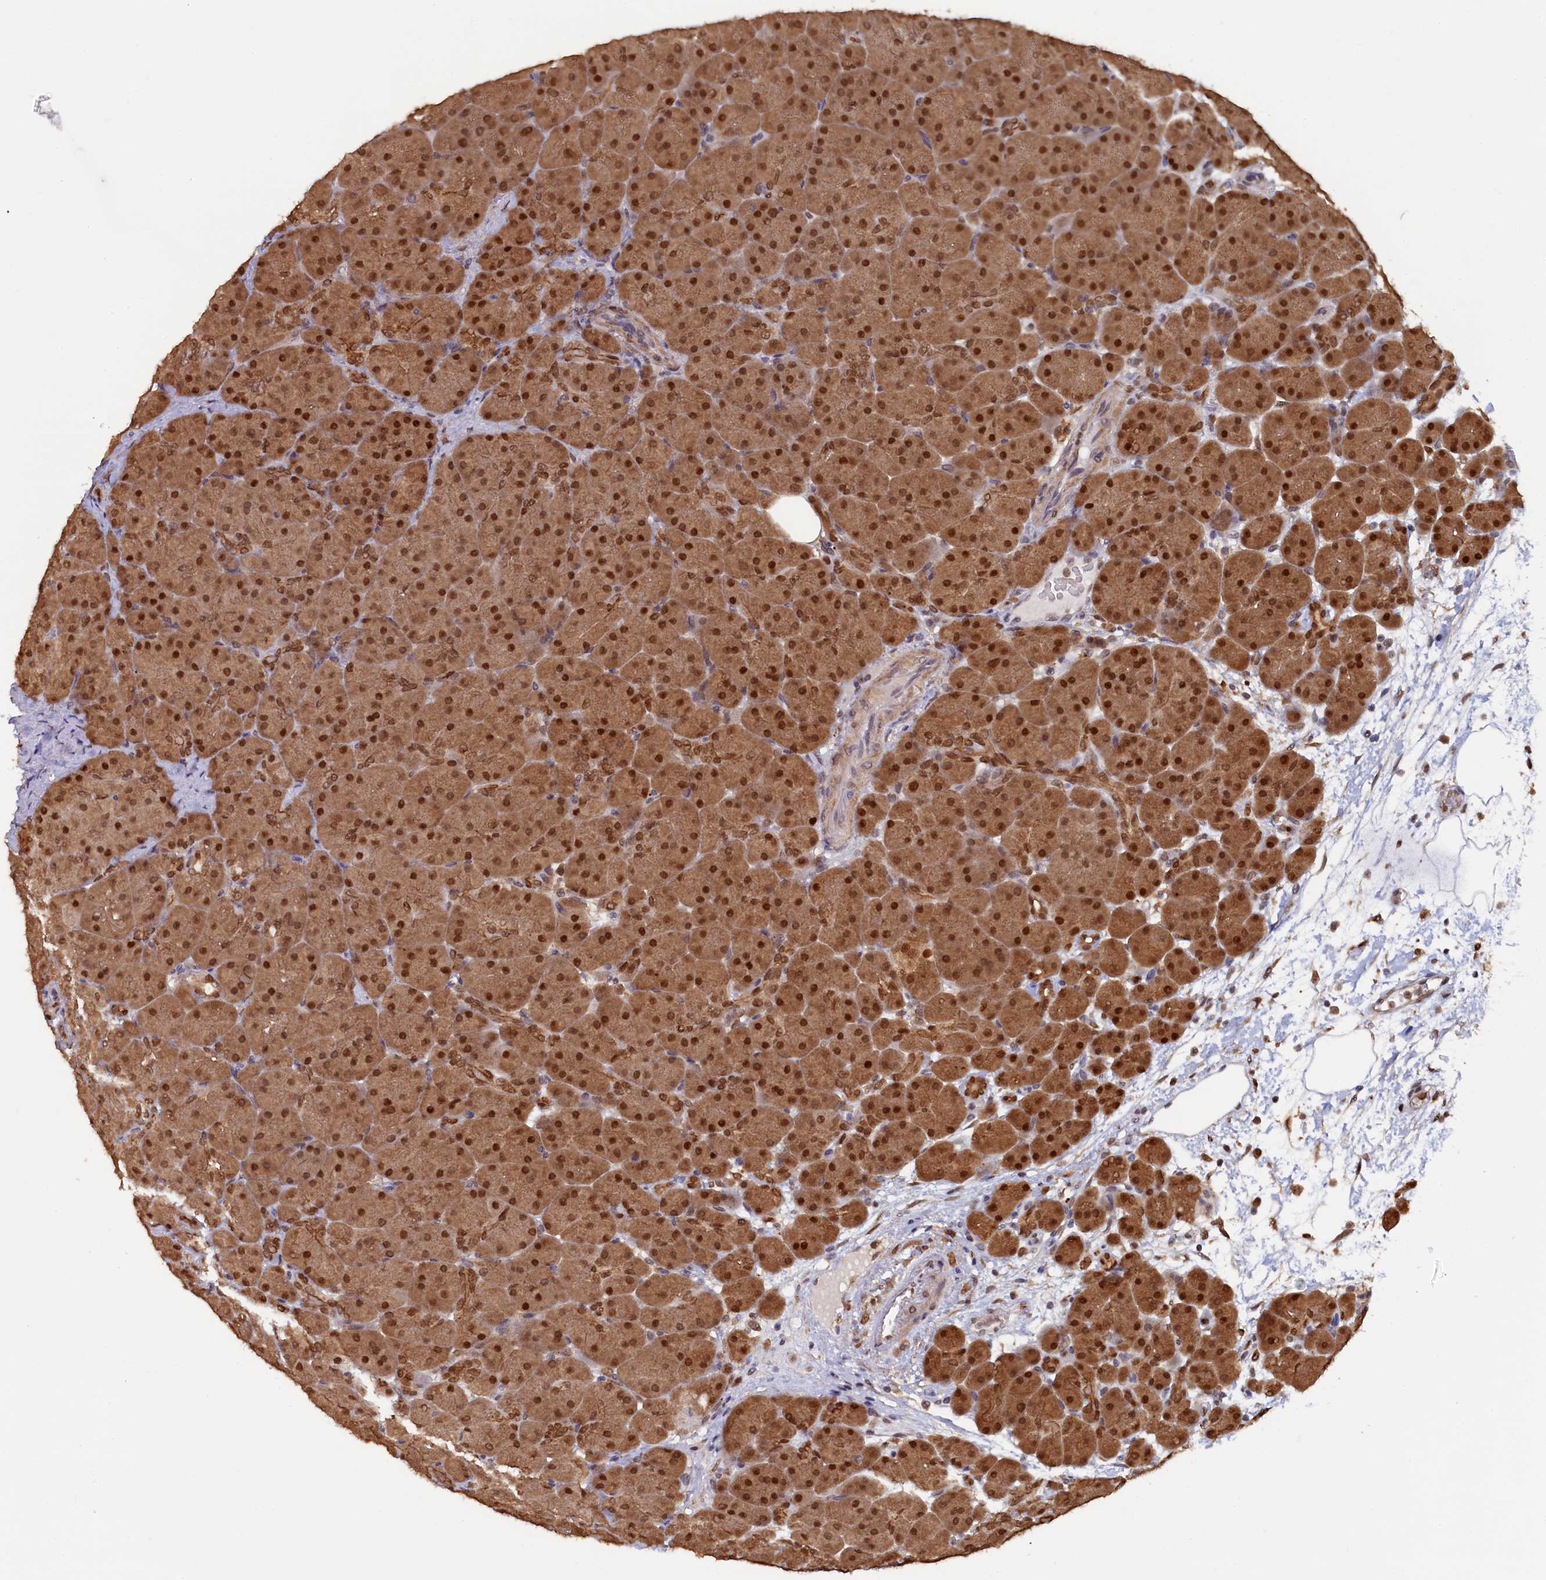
{"staining": {"intensity": "strong", "quantity": ">75%", "location": "cytoplasmic/membranous,nuclear"}, "tissue": "pancreas", "cell_type": "Exocrine glandular cells", "image_type": "normal", "snomed": [{"axis": "morphology", "description": "Normal tissue, NOS"}, {"axis": "topography", "description": "Pancreas"}], "caption": "The immunohistochemical stain highlights strong cytoplasmic/membranous,nuclear positivity in exocrine glandular cells of normal pancreas.", "gene": "AHCY", "patient": {"sex": "male", "age": 66}}